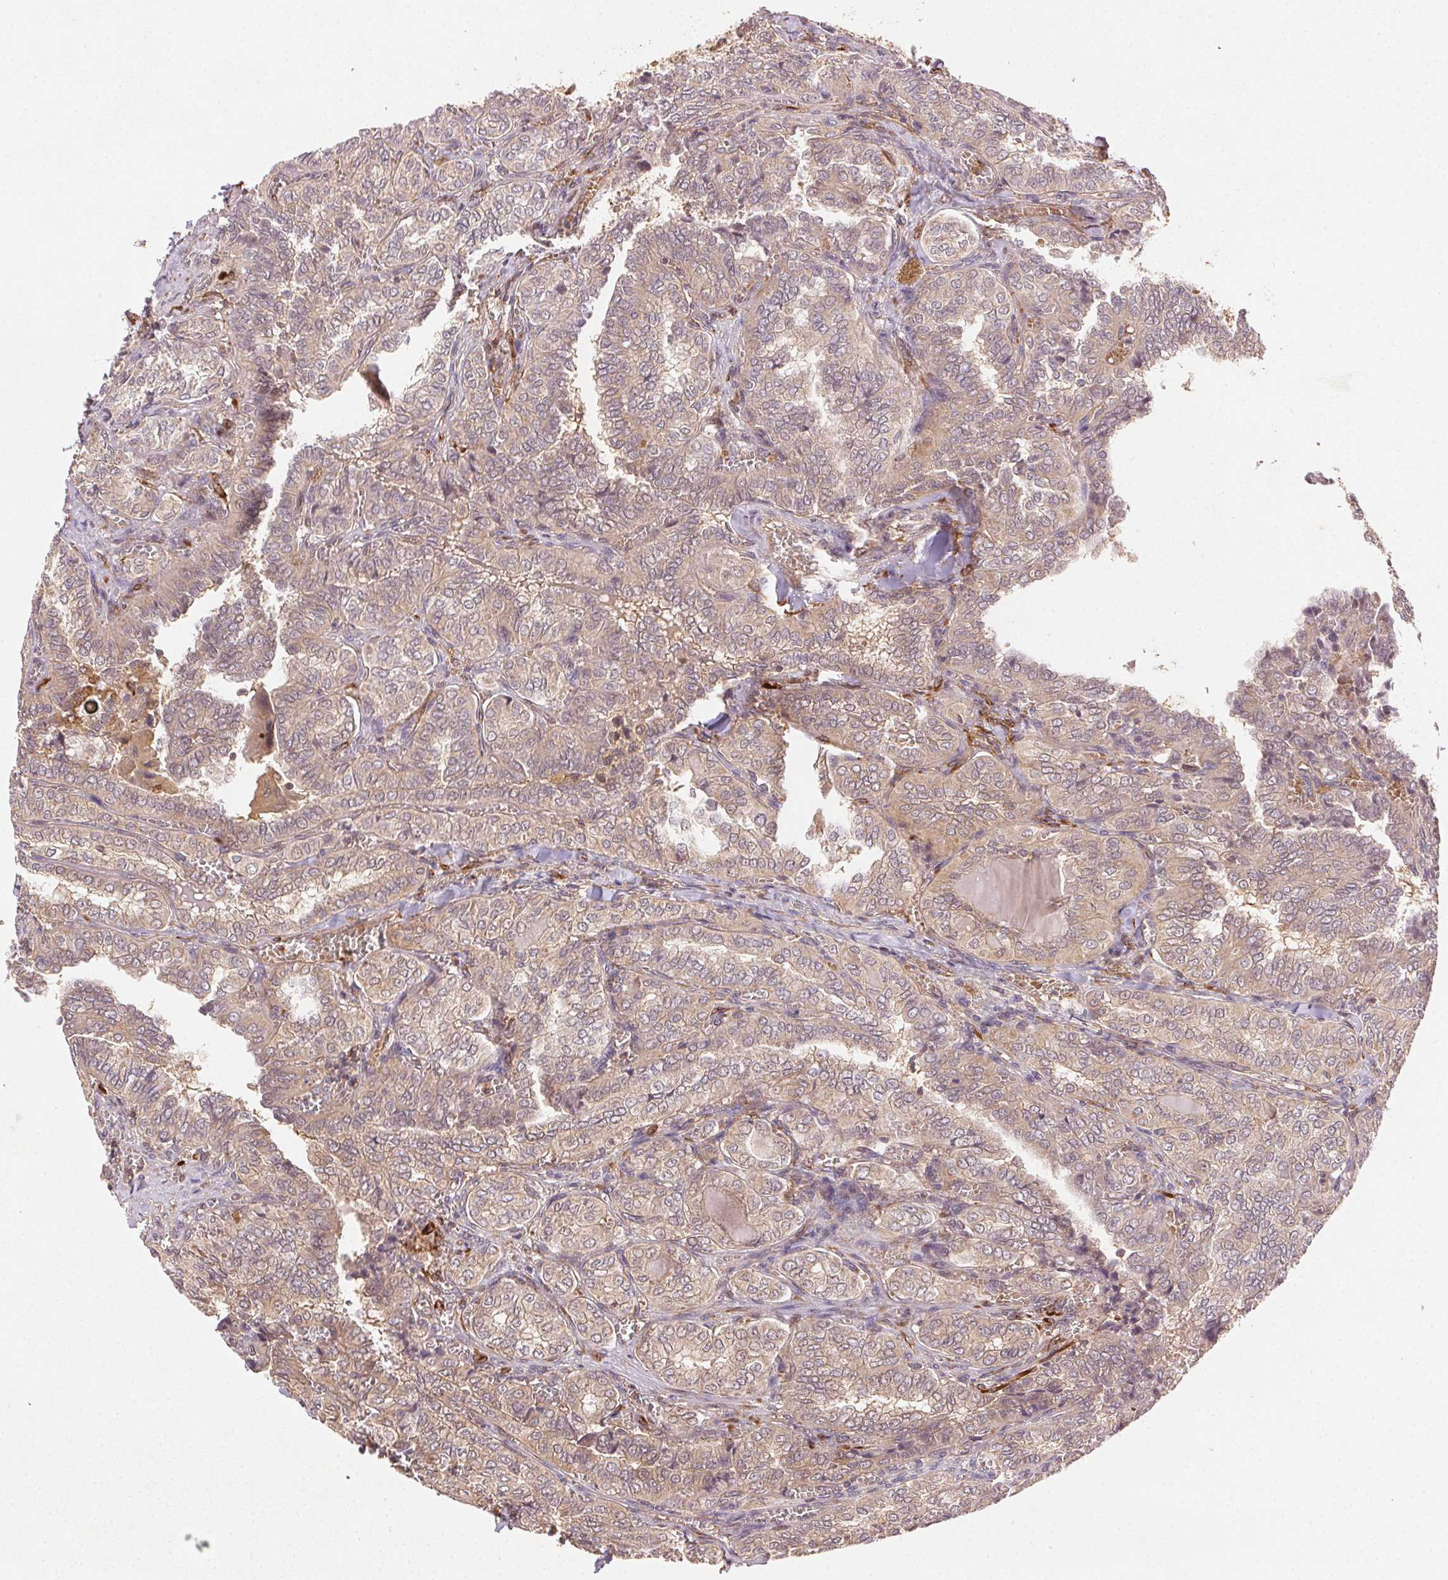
{"staining": {"intensity": "weak", "quantity": ">75%", "location": "cytoplasmic/membranous"}, "tissue": "thyroid cancer", "cell_type": "Tumor cells", "image_type": "cancer", "snomed": [{"axis": "morphology", "description": "Papillary adenocarcinoma, NOS"}, {"axis": "topography", "description": "Thyroid gland"}], "caption": "Thyroid cancer (papillary adenocarcinoma) stained with a protein marker reveals weak staining in tumor cells.", "gene": "KLHL15", "patient": {"sex": "female", "age": 41}}